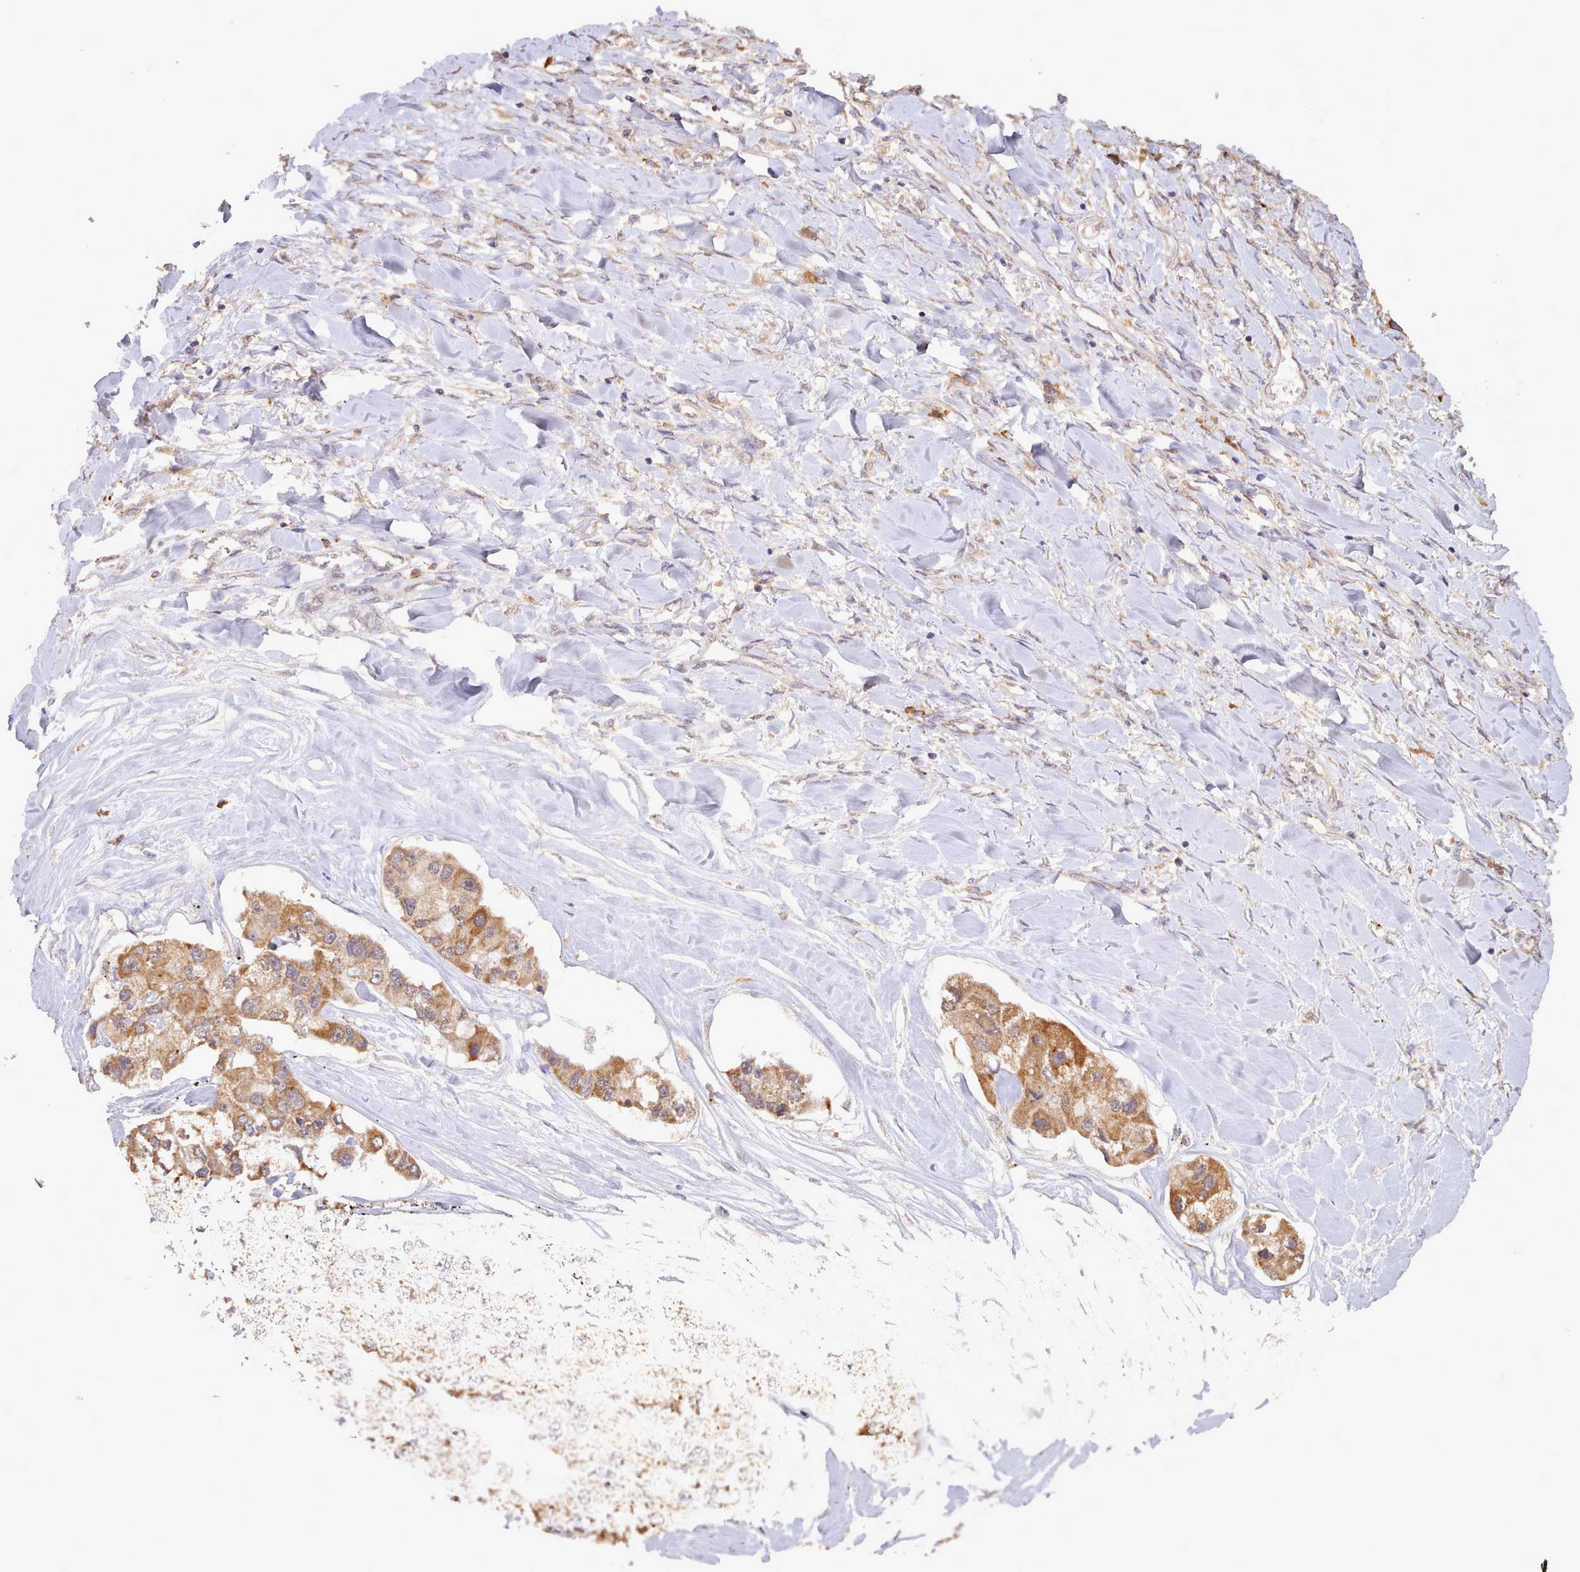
{"staining": {"intensity": "moderate", "quantity": ">75%", "location": "cytoplasmic/membranous"}, "tissue": "lung cancer", "cell_type": "Tumor cells", "image_type": "cancer", "snomed": [{"axis": "morphology", "description": "Adenocarcinoma, NOS"}, {"axis": "topography", "description": "Lung"}], "caption": "Immunohistochemistry (IHC) of human lung cancer demonstrates medium levels of moderate cytoplasmic/membranous staining in approximately >75% of tumor cells.", "gene": "PIP4P1", "patient": {"sex": "female", "age": 54}}